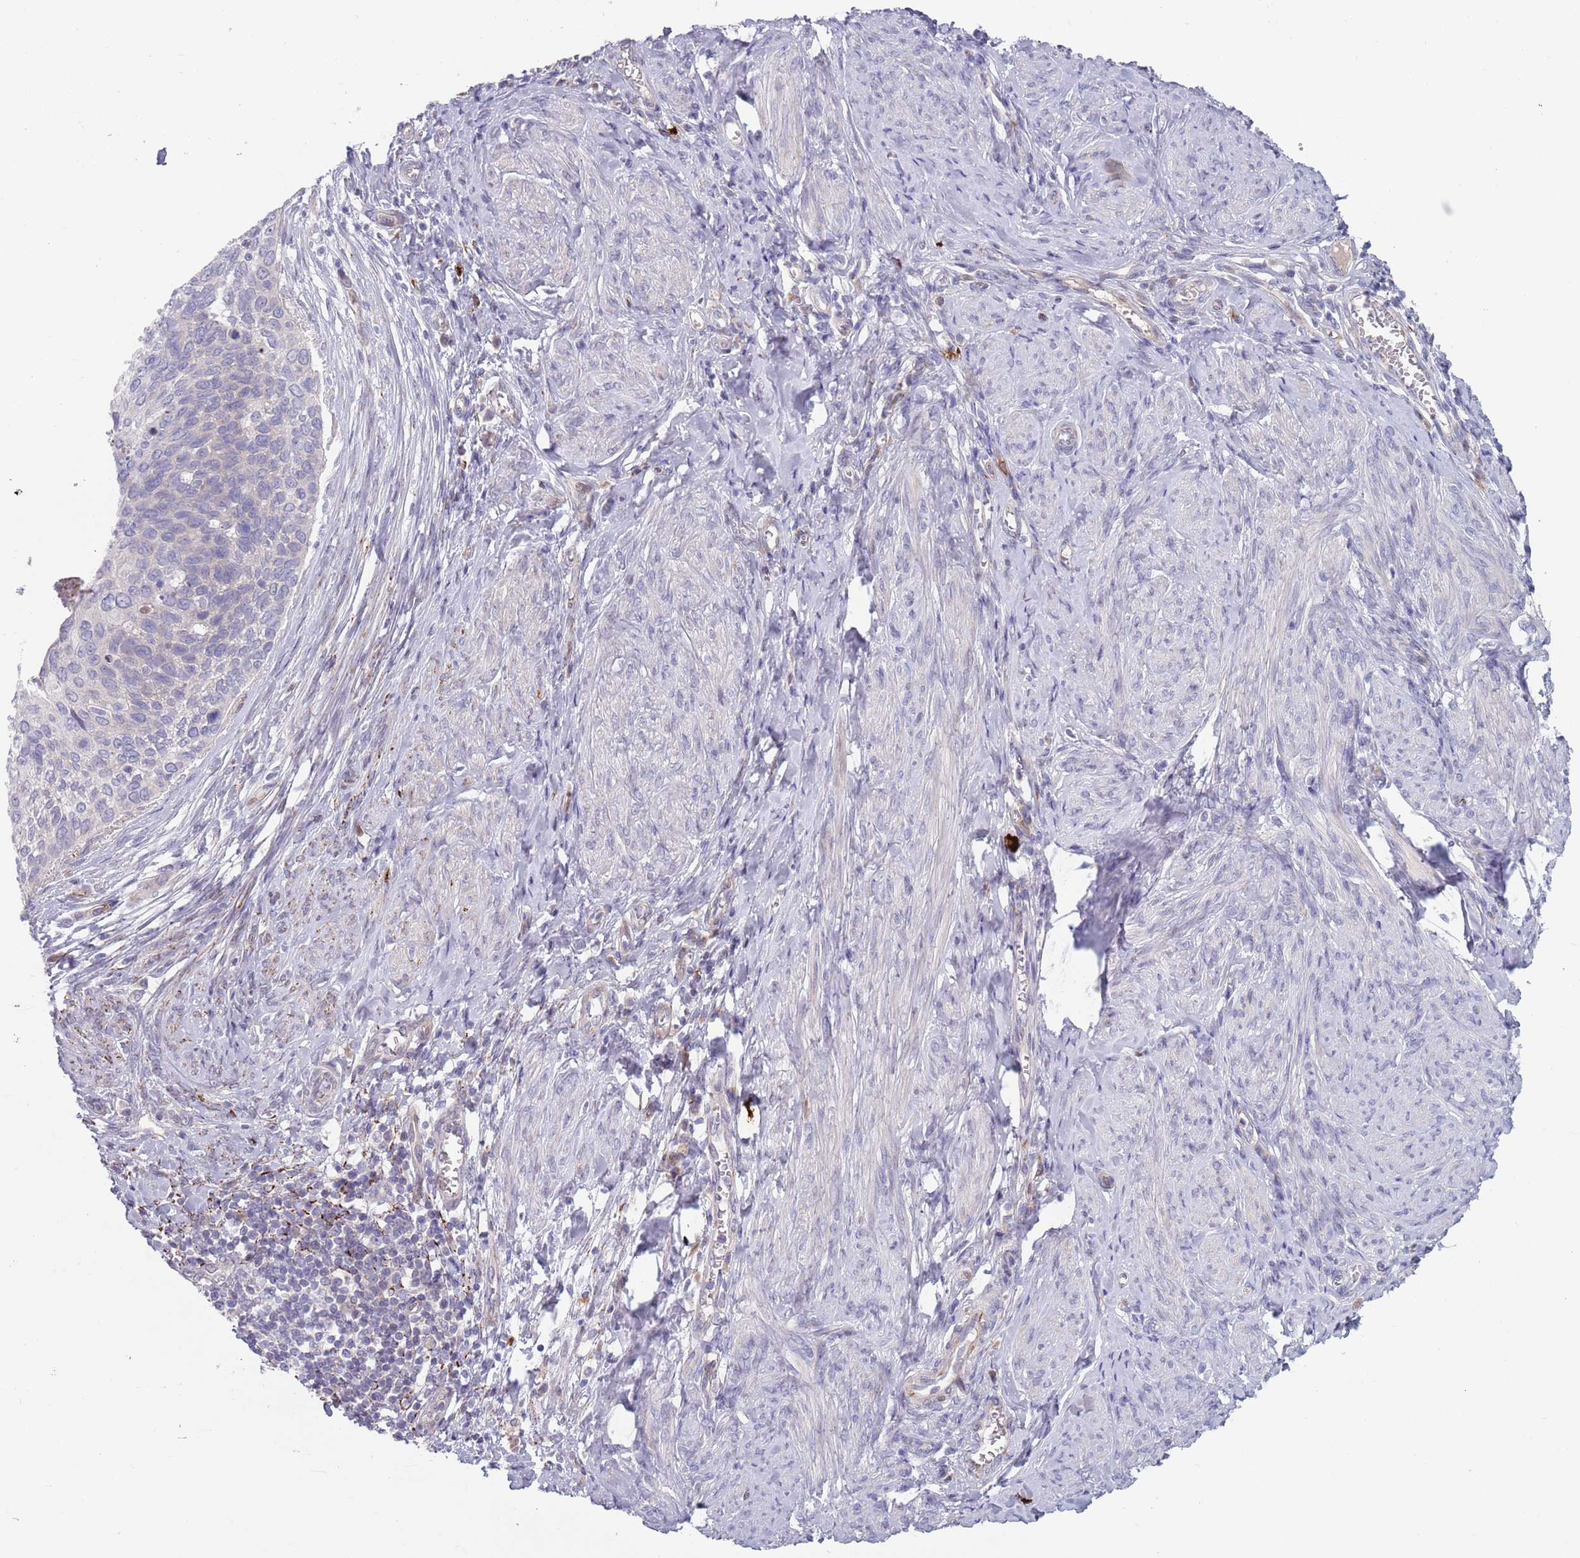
{"staining": {"intensity": "negative", "quantity": "none", "location": "none"}, "tissue": "cervical cancer", "cell_type": "Tumor cells", "image_type": "cancer", "snomed": [{"axis": "morphology", "description": "Squamous cell carcinoma, NOS"}, {"axis": "topography", "description": "Cervix"}], "caption": "Cervical cancer (squamous cell carcinoma) stained for a protein using immunohistochemistry (IHC) exhibits no positivity tumor cells.", "gene": "TYW1", "patient": {"sex": "female", "age": 80}}